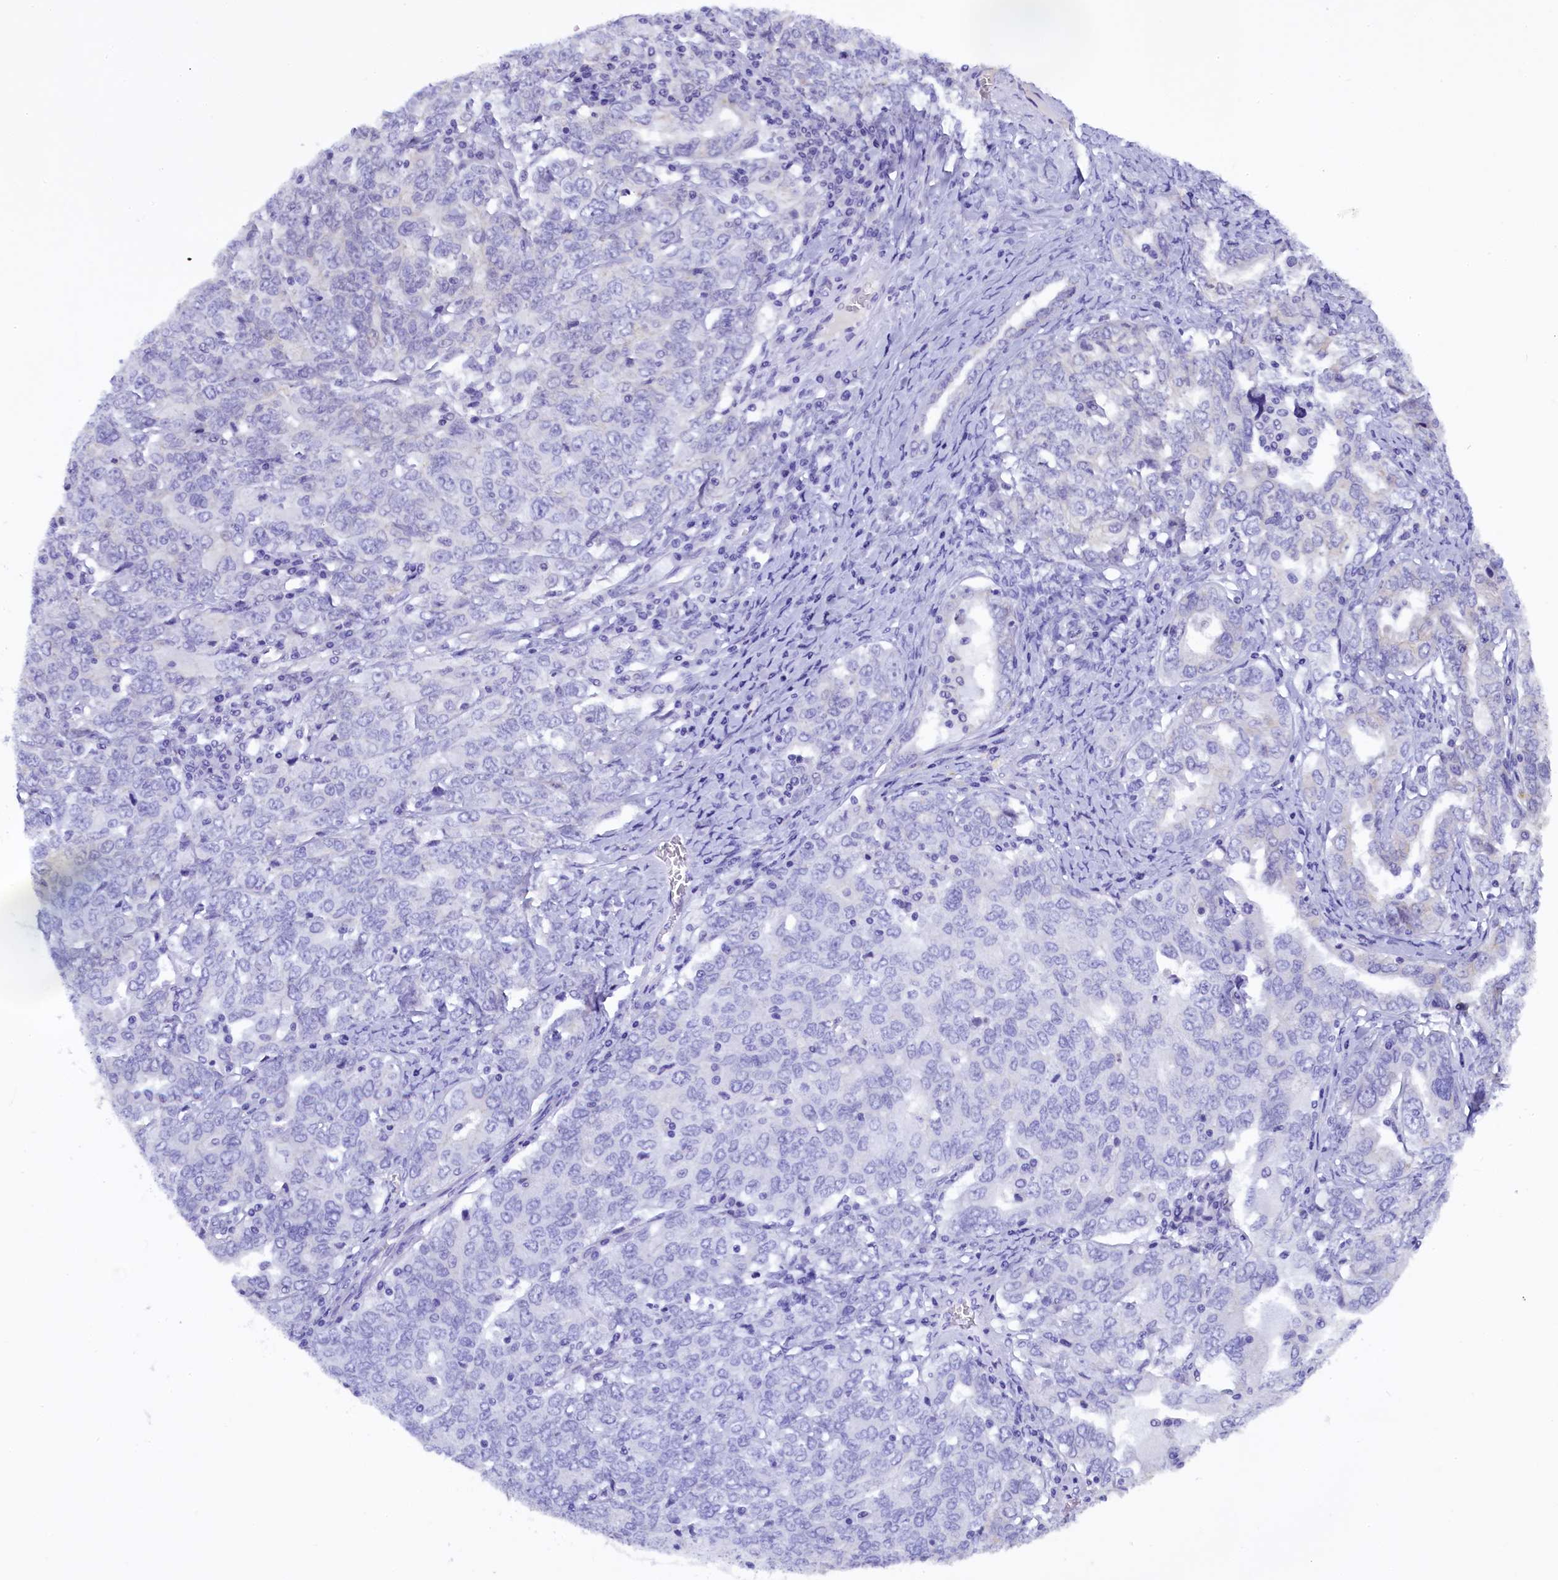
{"staining": {"intensity": "negative", "quantity": "none", "location": "none"}, "tissue": "ovarian cancer", "cell_type": "Tumor cells", "image_type": "cancer", "snomed": [{"axis": "morphology", "description": "Carcinoma, endometroid"}, {"axis": "topography", "description": "Ovary"}], "caption": "DAB (3,3'-diaminobenzidine) immunohistochemical staining of endometroid carcinoma (ovarian) displays no significant staining in tumor cells. (Brightfield microscopy of DAB IHC at high magnification).", "gene": "ENKD1", "patient": {"sex": "female", "age": 62}}